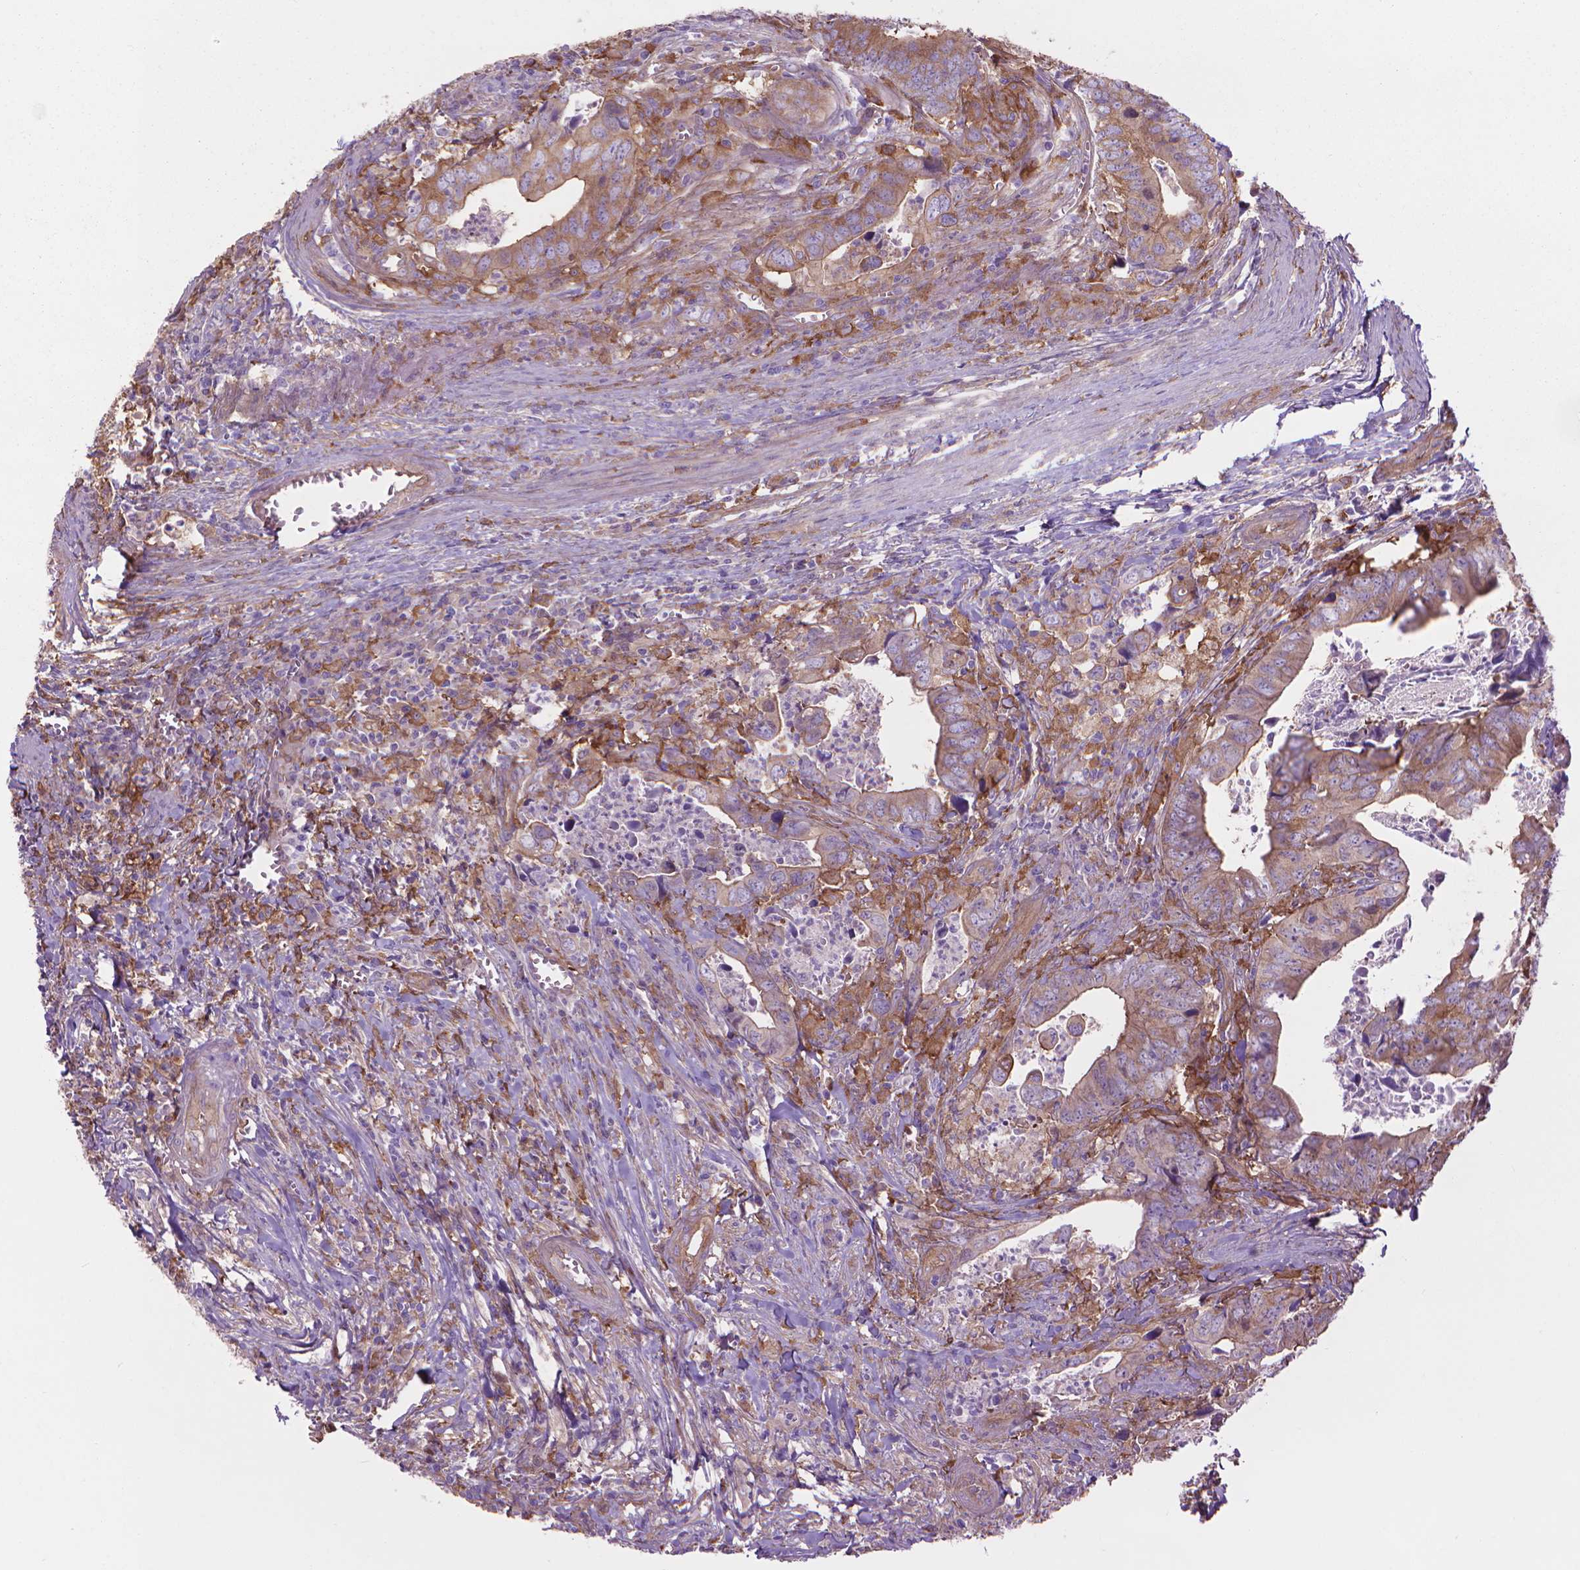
{"staining": {"intensity": "weak", "quantity": "25%-75%", "location": "cytoplasmic/membranous"}, "tissue": "colorectal cancer", "cell_type": "Tumor cells", "image_type": "cancer", "snomed": [{"axis": "morphology", "description": "Adenocarcinoma, NOS"}, {"axis": "topography", "description": "Colon"}], "caption": "This photomicrograph reveals immunohistochemistry (IHC) staining of human colorectal cancer (adenocarcinoma), with low weak cytoplasmic/membranous staining in approximately 25%-75% of tumor cells.", "gene": "CORO1B", "patient": {"sex": "female", "age": 82}}